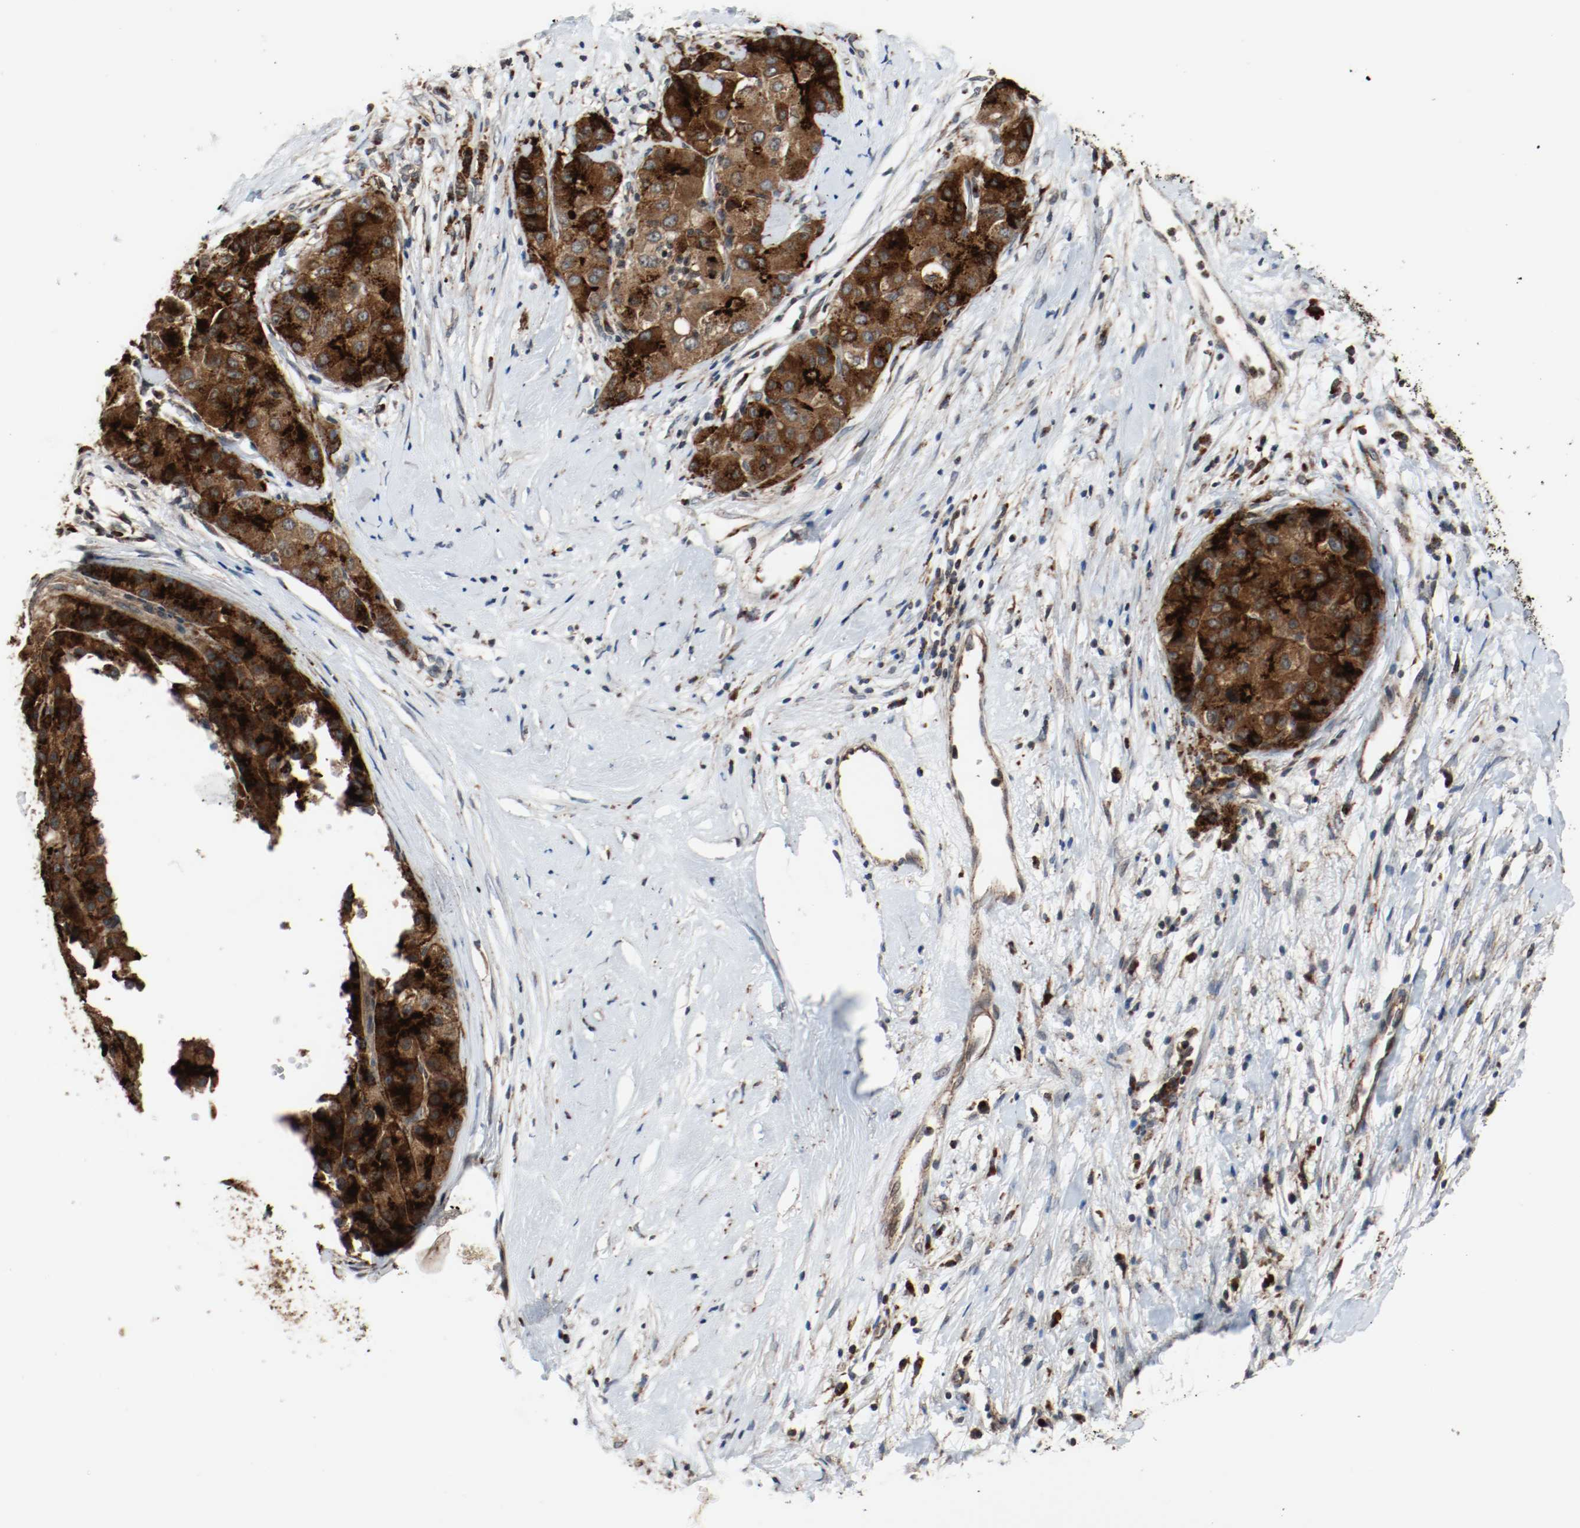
{"staining": {"intensity": "strong", "quantity": ">75%", "location": "cytoplasmic/membranous"}, "tissue": "liver cancer", "cell_type": "Tumor cells", "image_type": "cancer", "snomed": [{"axis": "morphology", "description": "Carcinoma, Hepatocellular, NOS"}, {"axis": "topography", "description": "Liver"}], "caption": "Hepatocellular carcinoma (liver) stained for a protein (brown) exhibits strong cytoplasmic/membranous positive staining in approximately >75% of tumor cells.", "gene": "LAMP2", "patient": {"sex": "male", "age": 80}}